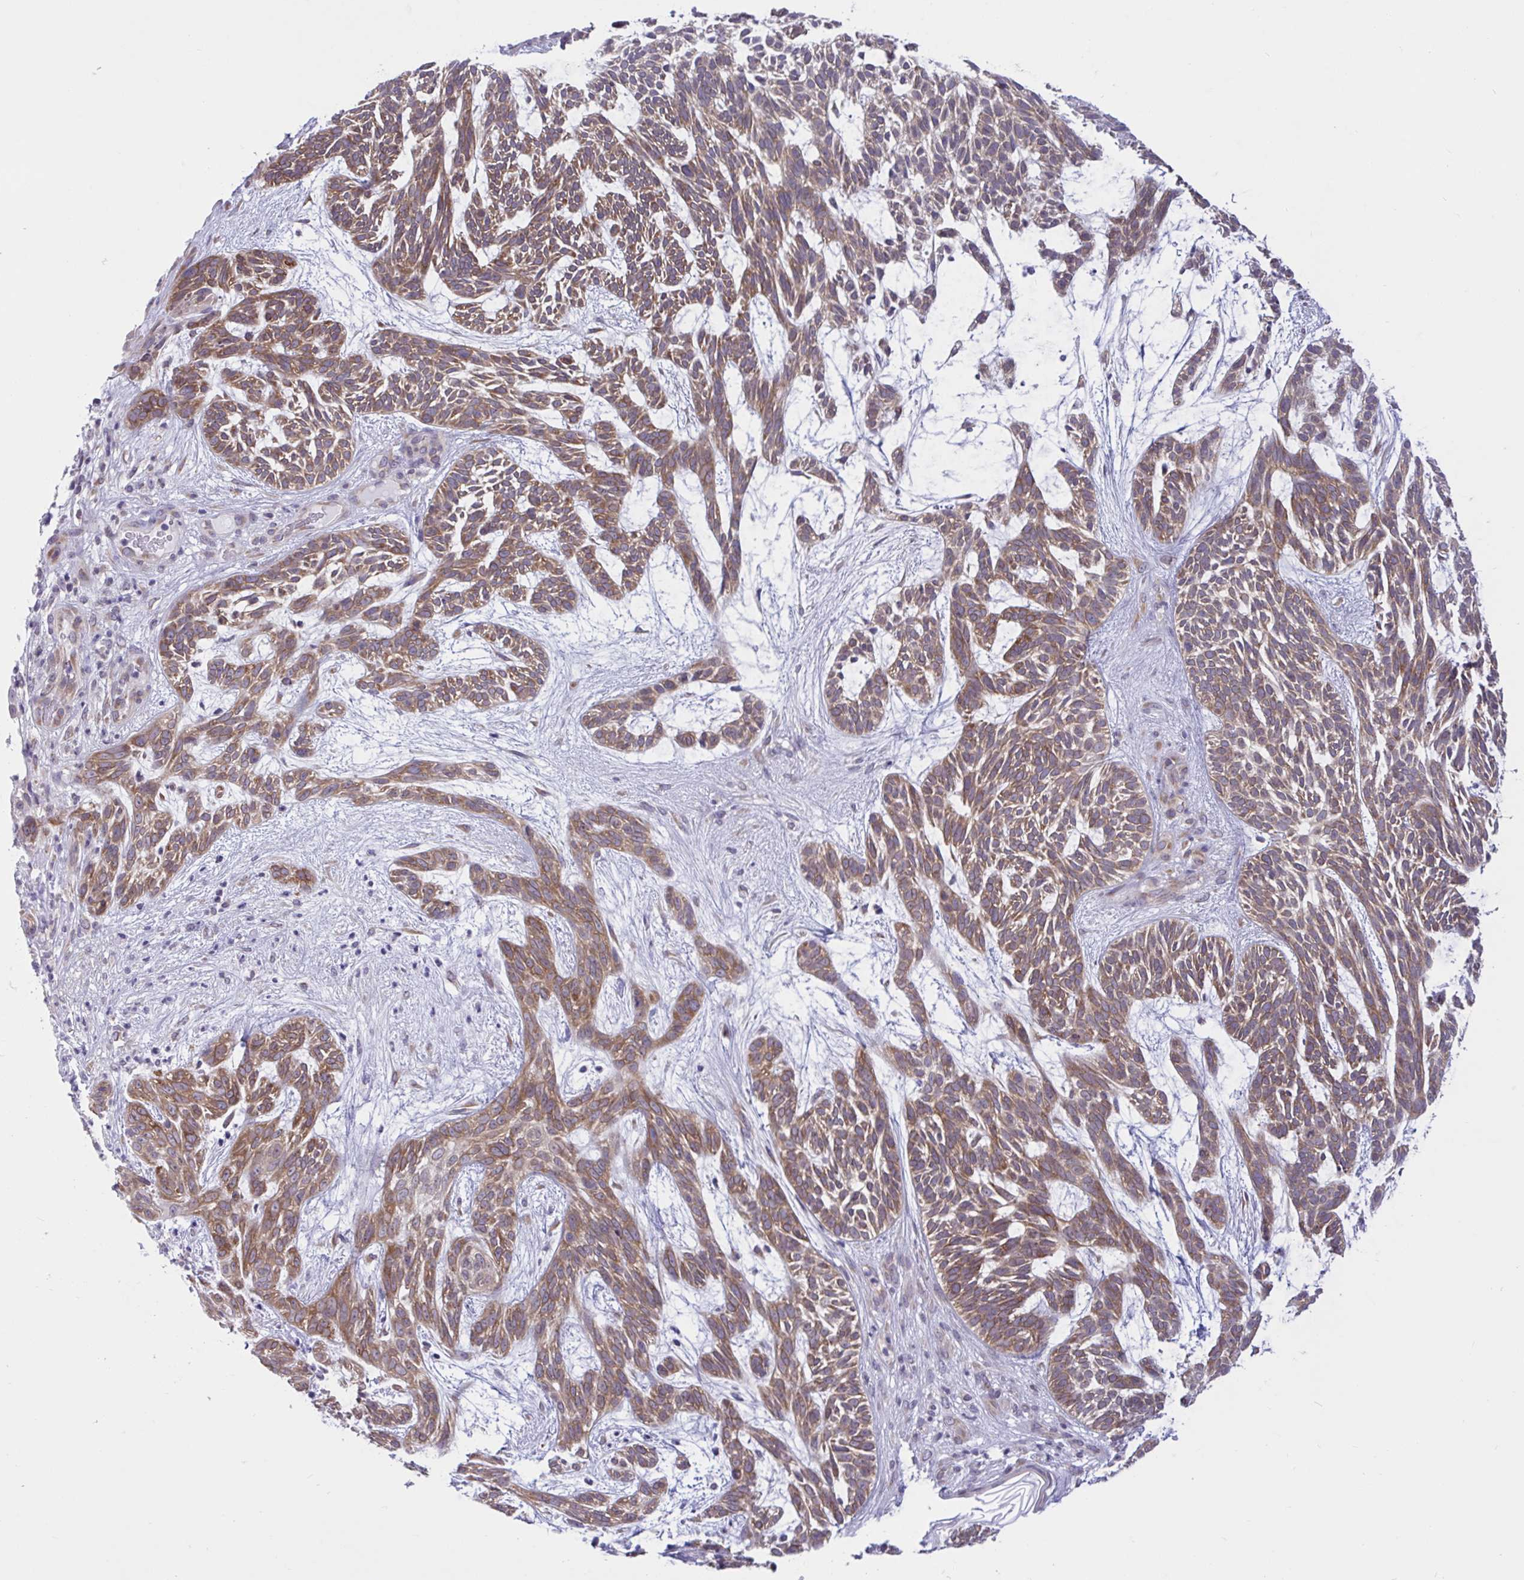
{"staining": {"intensity": "moderate", "quantity": ">75%", "location": "cytoplasmic/membranous"}, "tissue": "skin cancer", "cell_type": "Tumor cells", "image_type": "cancer", "snomed": [{"axis": "morphology", "description": "Basal cell carcinoma"}, {"axis": "topography", "description": "Skin"}, {"axis": "topography", "description": "Skin, foot"}], "caption": "Immunohistochemistry (IHC) (DAB) staining of skin basal cell carcinoma shows moderate cytoplasmic/membranous protein staining in about >75% of tumor cells.", "gene": "CAMLG", "patient": {"sex": "female", "age": 77}}